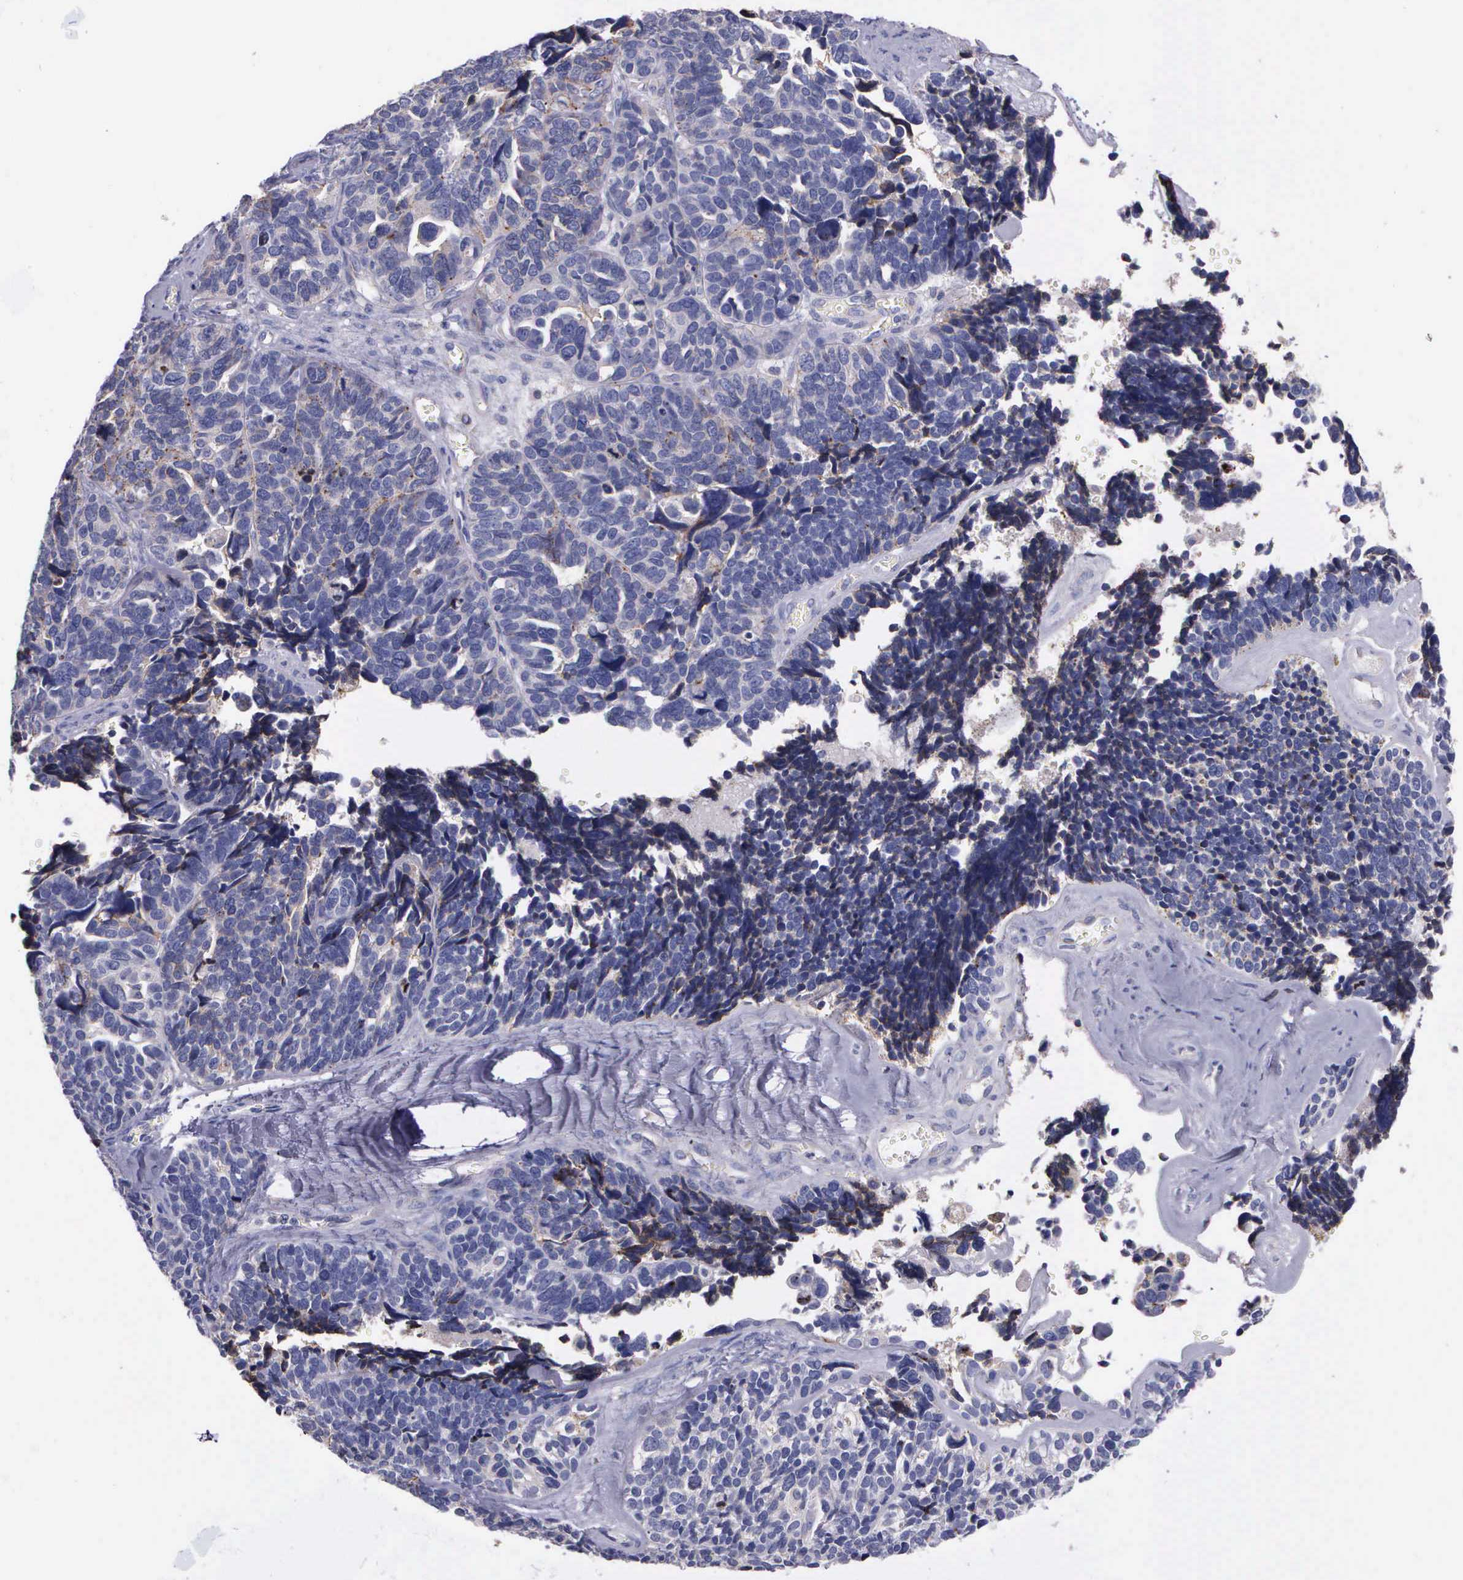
{"staining": {"intensity": "negative", "quantity": "none", "location": "none"}, "tissue": "ovarian cancer", "cell_type": "Tumor cells", "image_type": "cancer", "snomed": [{"axis": "morphology", "description": "Cystadenocarcinoma, serous, NOS"}, {"axis": "topography", "description": "Ovary"}], "caption": "Immunohistochemistry histopathology image of serous cystadenocarcinoma (ovarian) stained for a protein (brown), which displays no positivity in tumor cells.", "gene": "MIA2", "patient": {"sex": "female", "age": 77}}